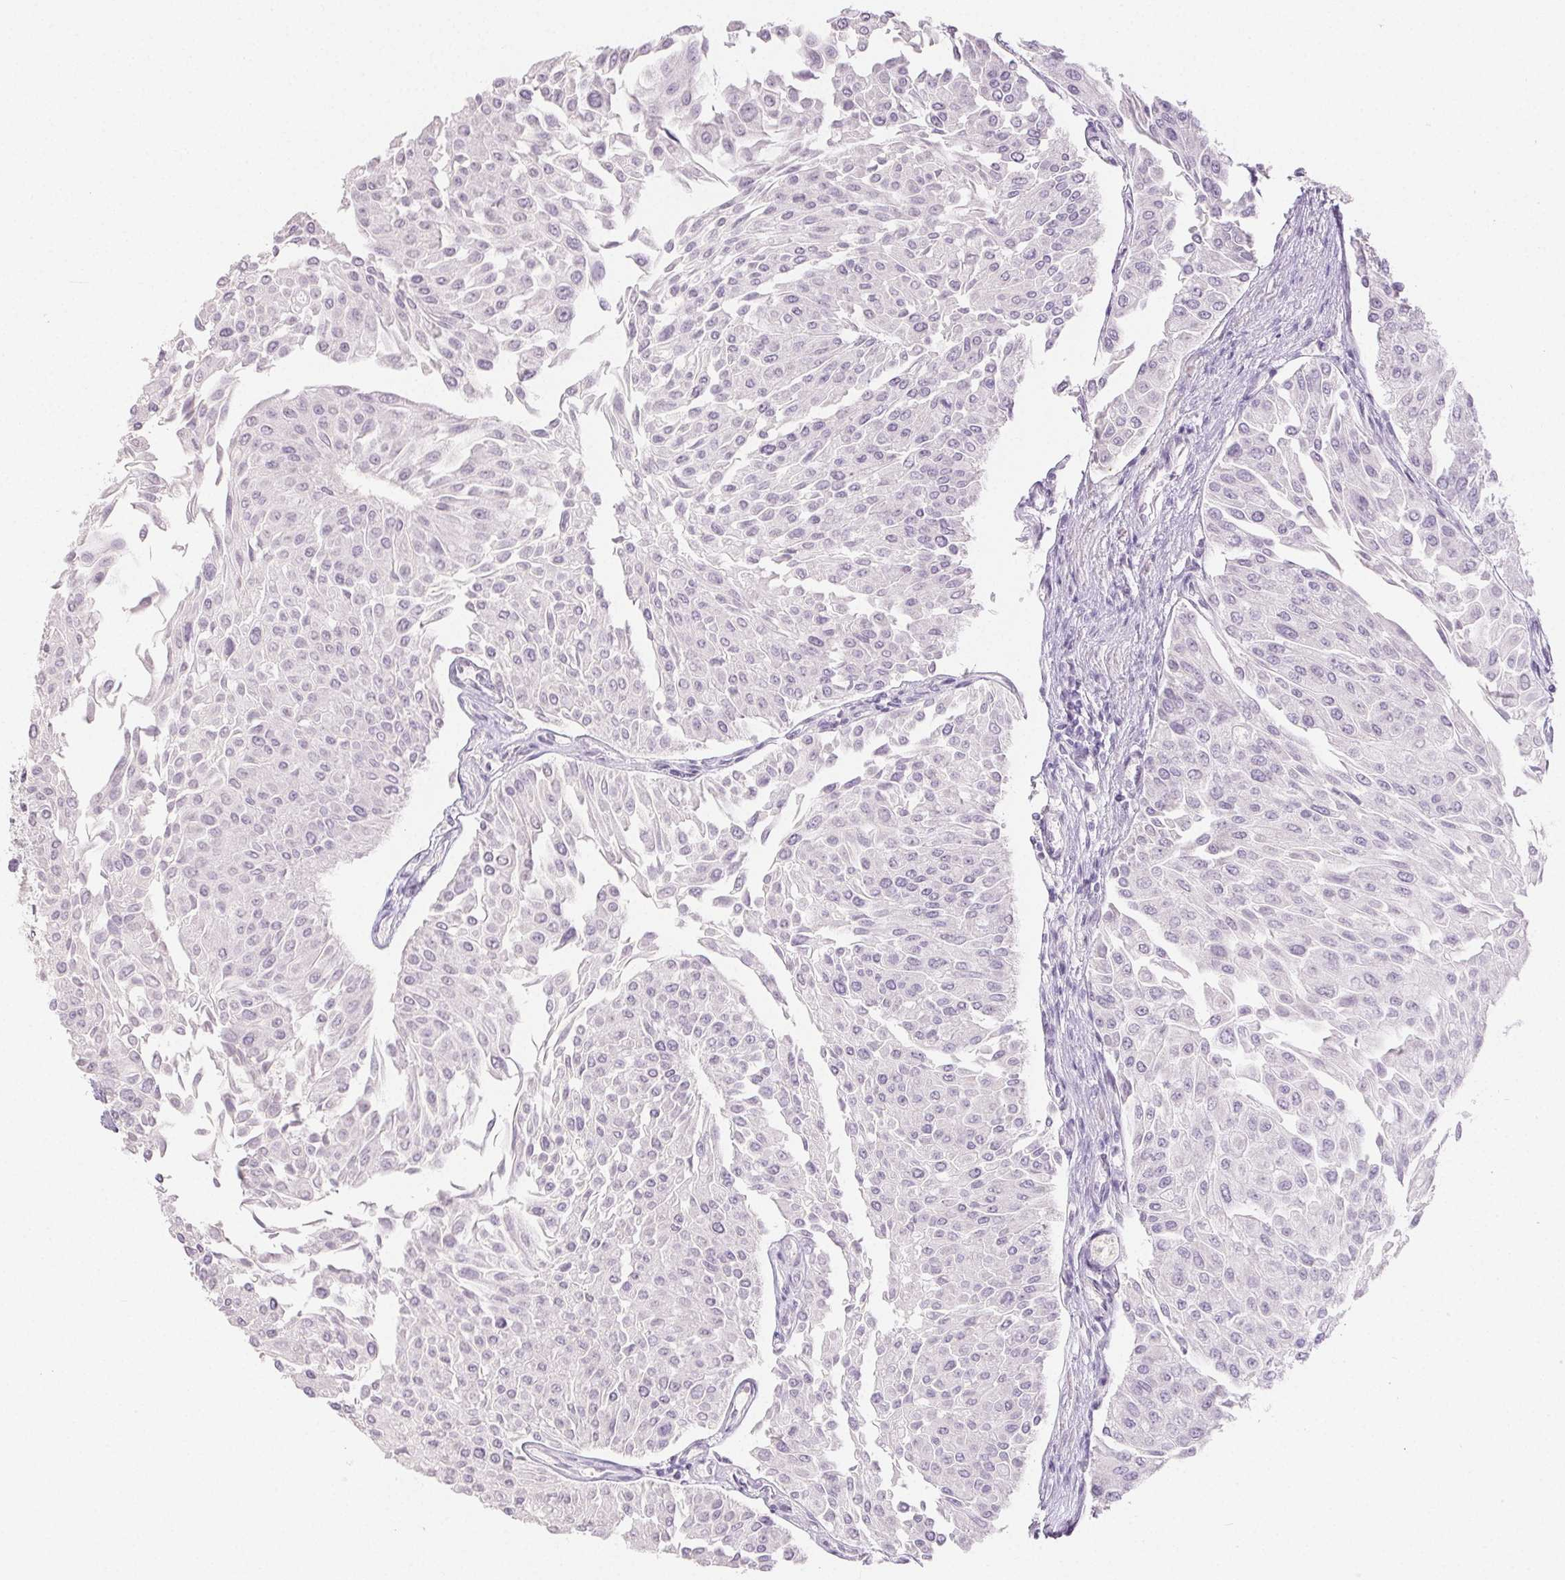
{"staining": {"intensity": "negative", "quantity": "none", "location": "none"}, "tissue": "urothelial cancer", "cell_type": "Tumor cells", "image_type": "cancer", "snomed": [{"axis": "morphology", "description": "Urothelial carcinoma, NOS"}, {"axis": "topography", "description": "Urinary bladder"}], "caption": "IHC photomicrograph of neoplastic tissue: transitional cell carcinoma stained with DAB (3,3'-diaminobenzidine) shows no significant protein expression in tumor cells.", "gene": "PI3", "patient": {"sex": "male", "age": 67}}